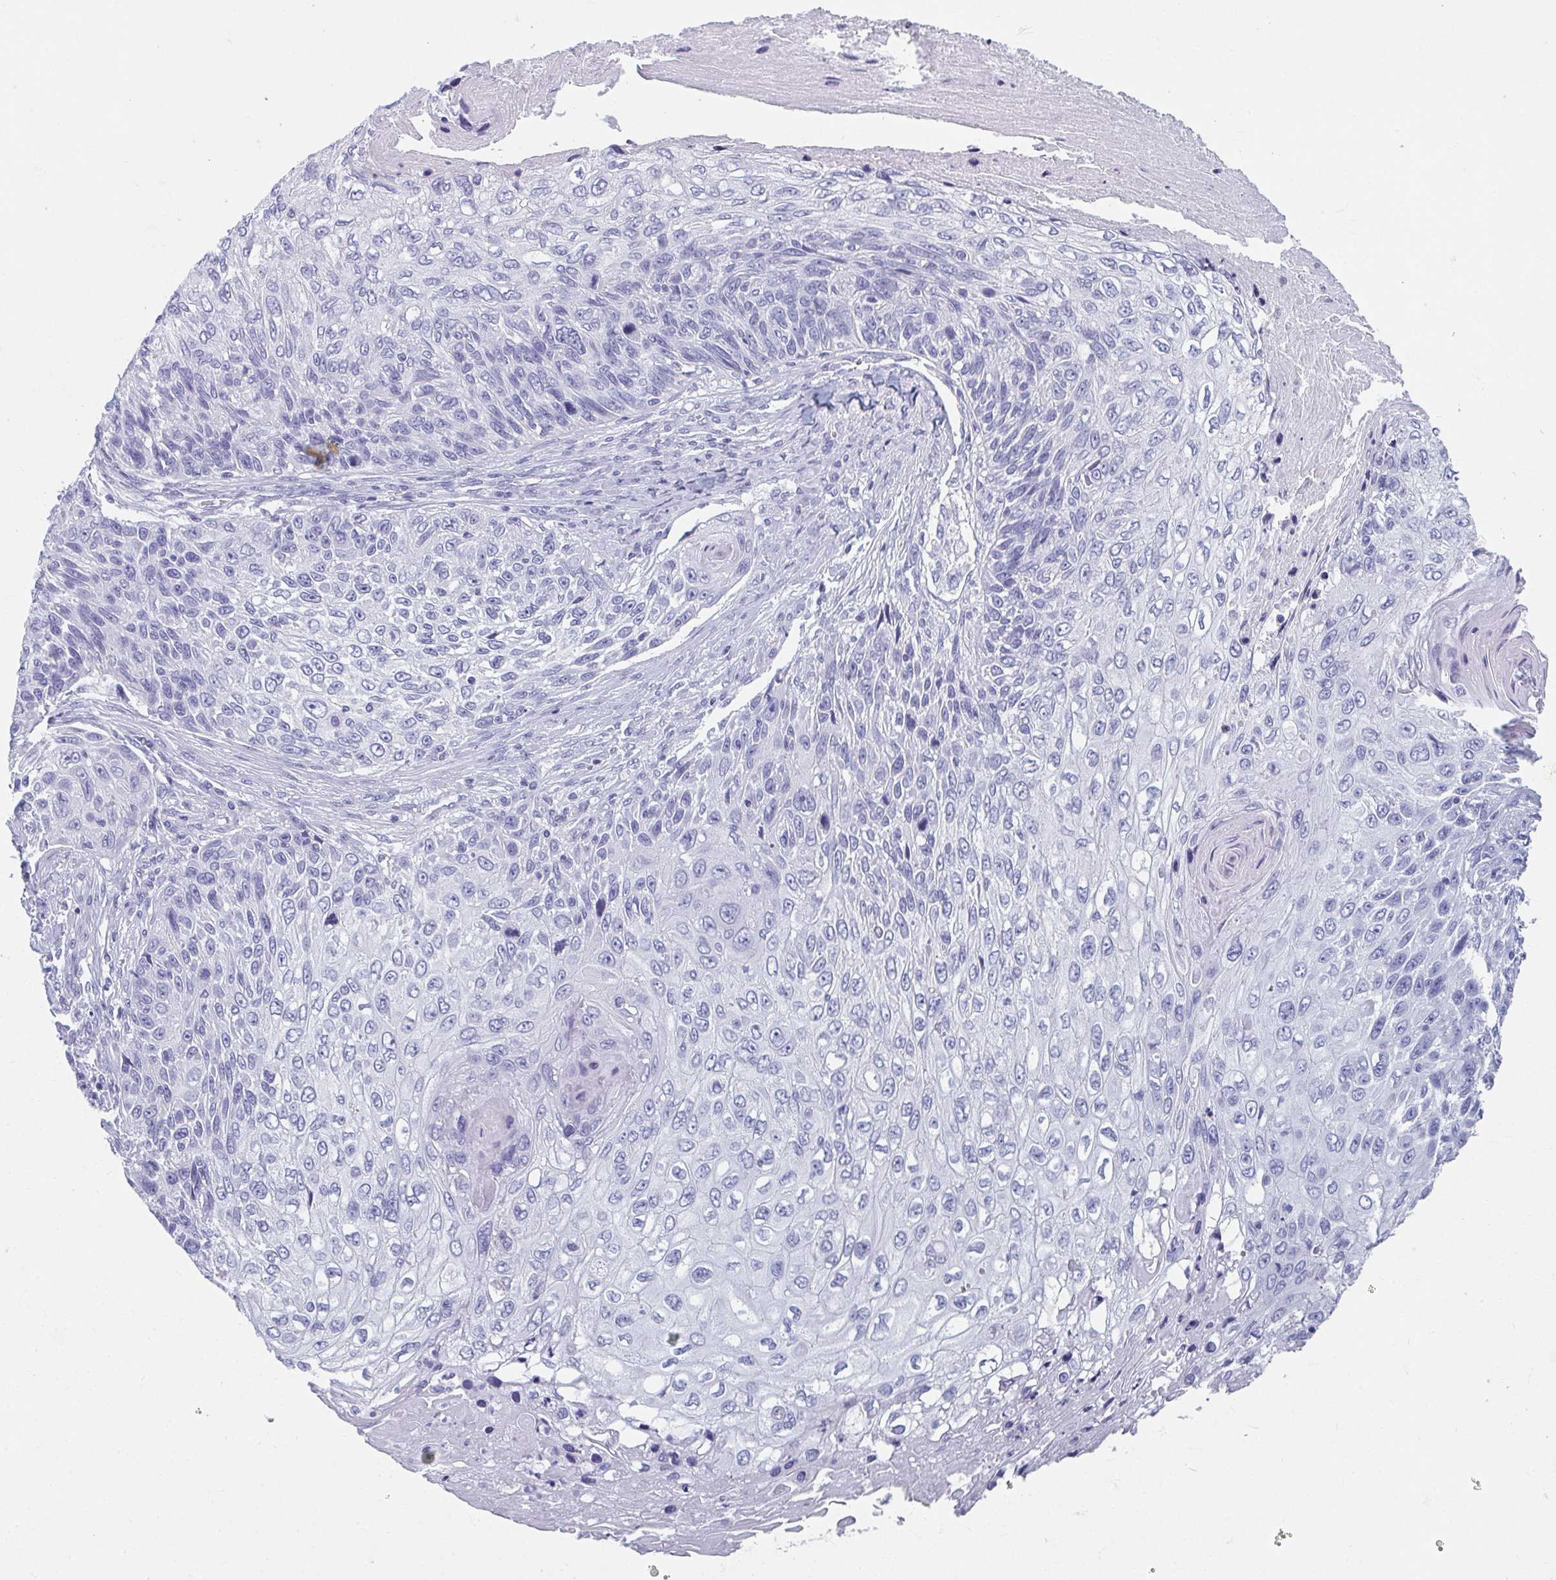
{"staining": {"intensity": "negative", "quantity": "none", "location": "none"}, "tissue": "skin cancer", "cell_type": "Tumor cells", "image_type": "cancer", "snomed": [{"axis": "morphology", "description": "Squamous cell carcinoma, NOS"}, {"axis": "topography", "description": "Skin"}], "caption": "IHC photomicrograph of human skin squamous cell carcinoma stained for a protein (brown), which displays no positivity in tumor cells. (Brightfield microscopy of DAB (3,3'-diaminobenzidine) immunohistochemistry at high magnification).", "gene": "GHRL", "patient": {"sex": "male", "age": 92}}